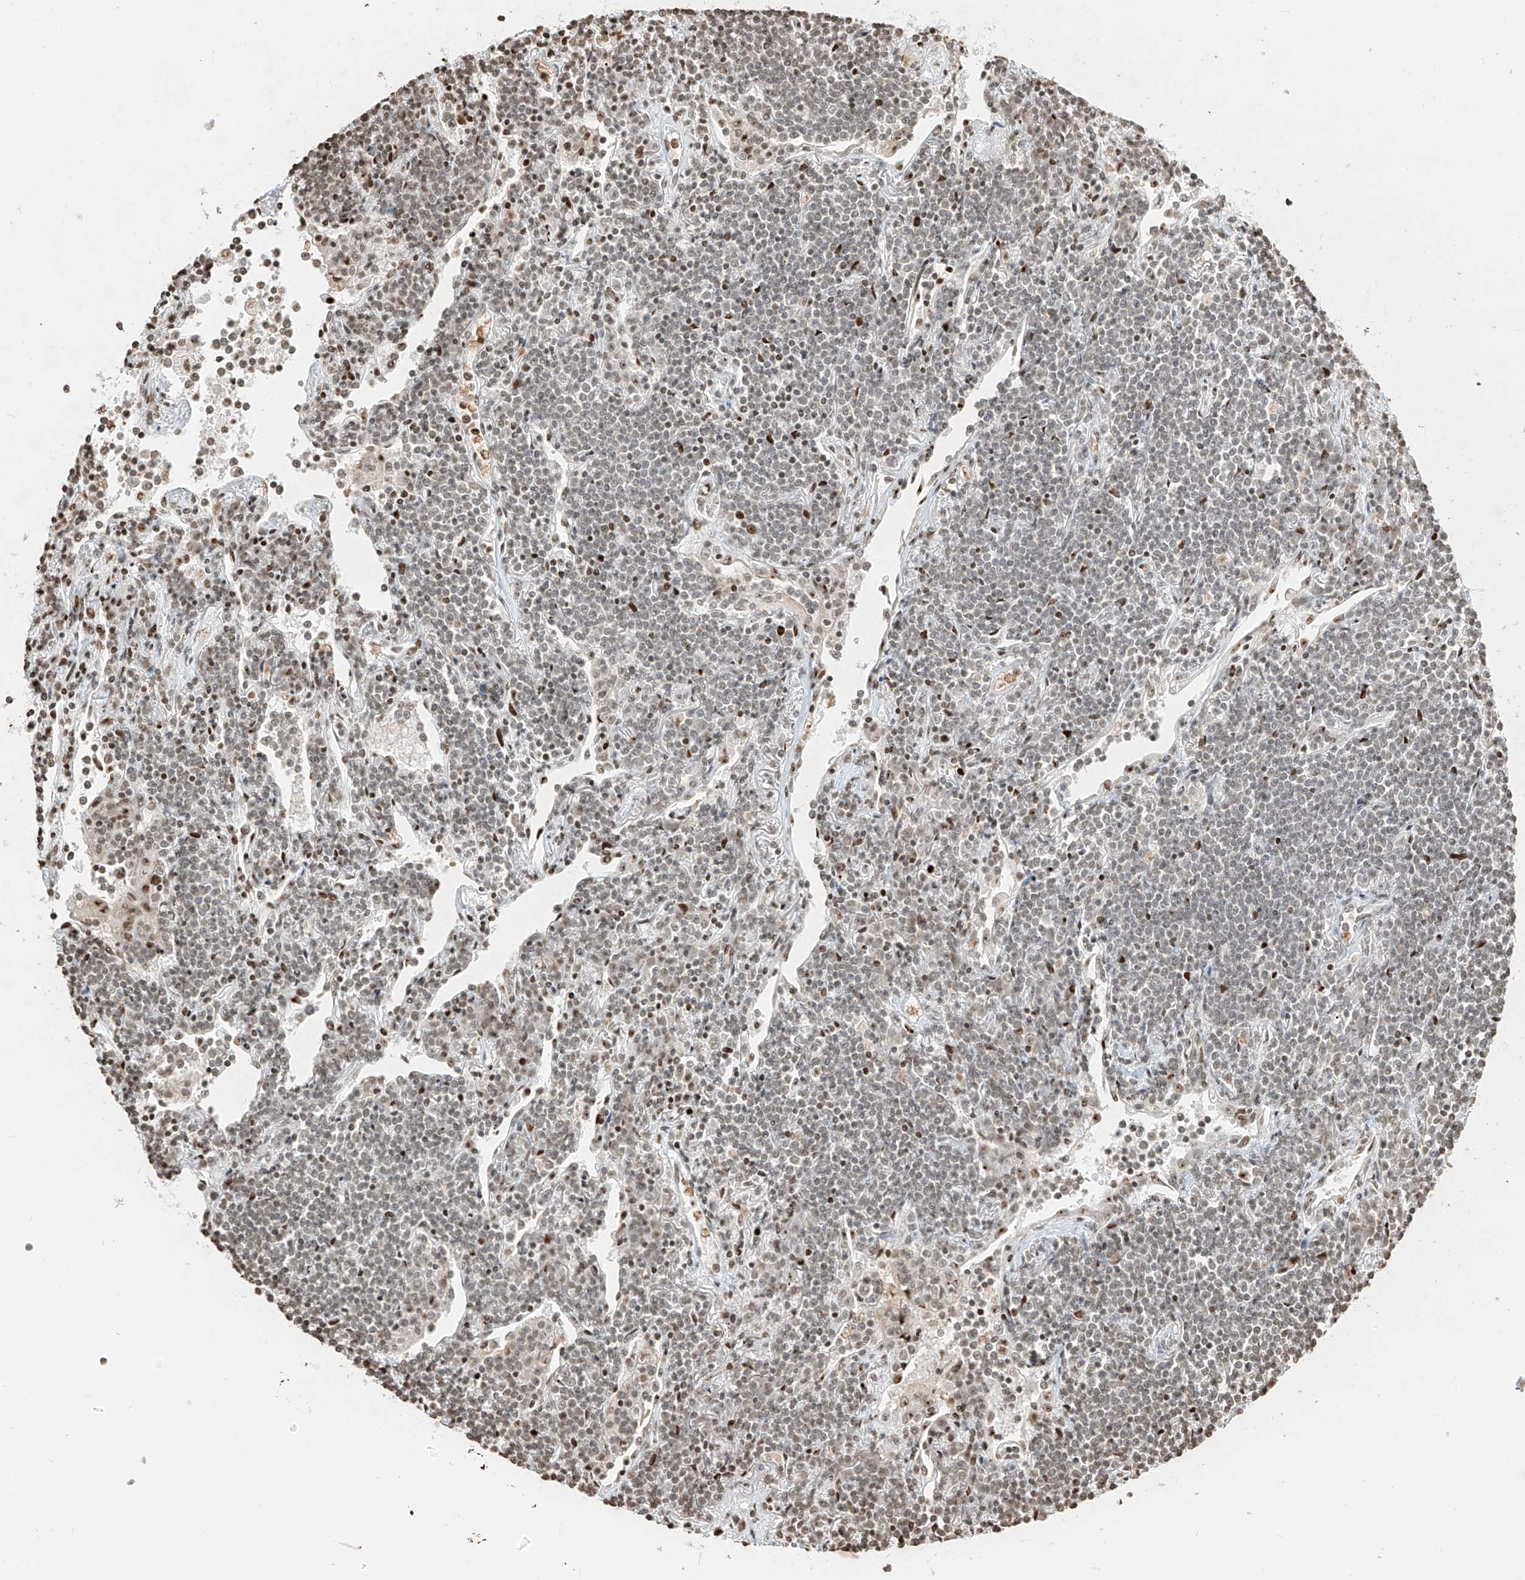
{"staining": {"intensity": "weak", "quantity": ">75%", "location": "nuclear"}, "tissue": "lymphoma", "cell_type": "Tumor cells", "image_type": "cancer", "snomed": [{"axis": "morphology", "description": "Malignant lymphoma, non-Hodgkin's type, Low grade"}, {"axis": "topography", "description": "Lung"}], "caption": "Immunohistochemistry (DAB (3,3'-diaminobenzidine)) staining of lymphoma demonstrates weak nuclear protein staining in about >75% of tumor cells.", "gene": "C17orf58", "patient": {"sex": "female", "age": 71}}